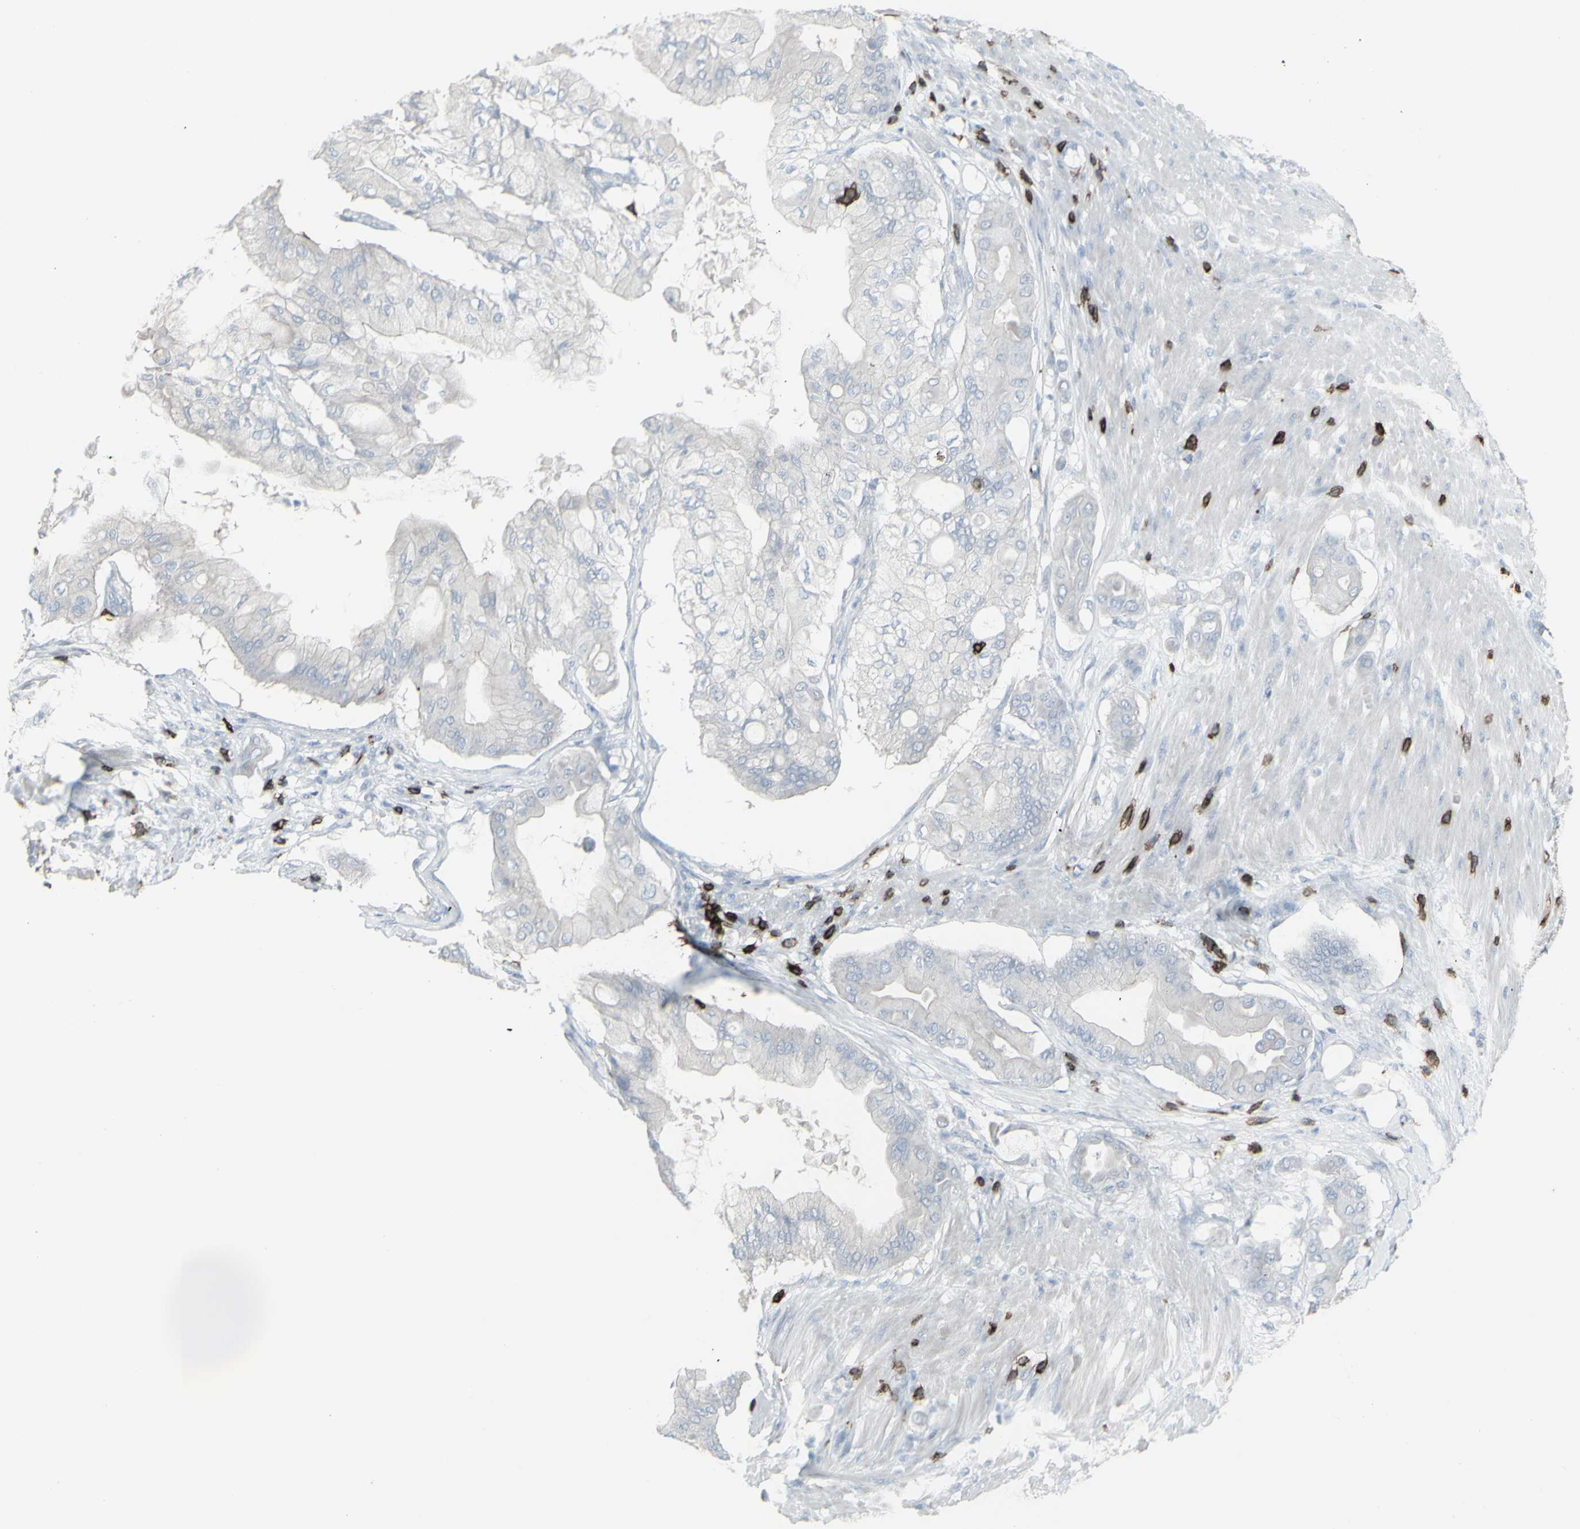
{"staining": {"intensity": "negative", "quantity": "none", "location": "none"}, "tissue": "pancreatic cancer", "cell_type": "Tumor cells", "image_type": "cancer", "snomed": [{"axis": "morphology", "description": "Adenocarcinoma, NOS"}, {"axis": "morphology", "description": "Adenocarcinoma, metastatic, NOS"}, {"axis": "topography", "description": "Lymph node"}, {"axis": "topography", "description": "Pancreas"}, {"axis": "topography", "description": "Duodenum"}], "caption": "IHC photomicrograph of neoplastic tissue: human metastatic adenocarcinoma (pancreatic) stained with DAB displays no significant protein staining in tumor cells. (DAB immunohistochemistry (IHC) visualized using brightfield microscopy, high magnification).", "gene": "CD247", "patient": {"sex": "female", "age": 64}}